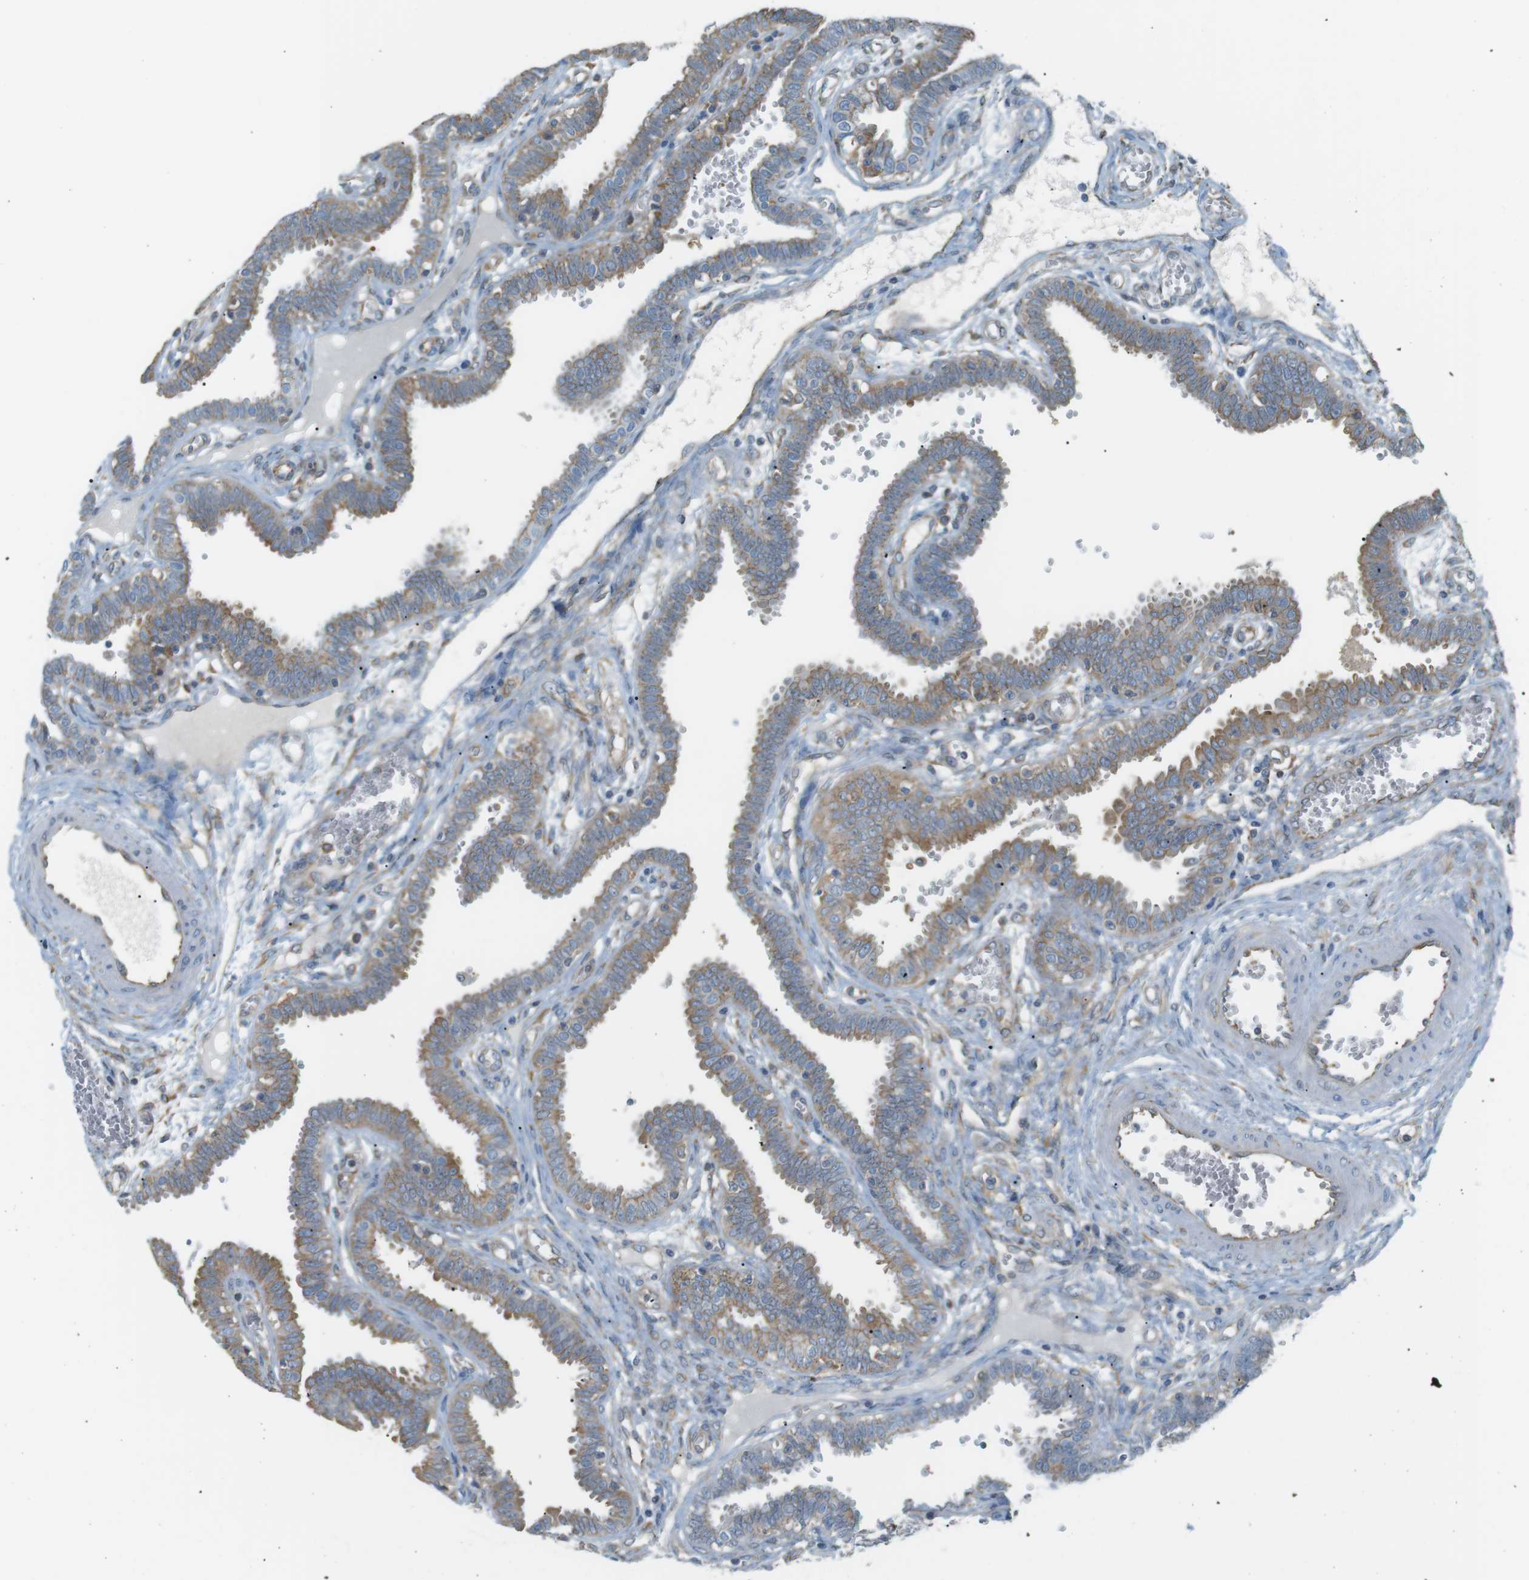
{"staining": {"intensity": "moderate", "quantity": "25%-75%", "location": "cytoplasmic/membranous"}, "tissue": "fallopian tube", "cell_type": "Glandular cells", "image_type": "normal", "snomed": [{"axis": "morphology", "description": "Normal tissue, NOS"}, {"axis": "topography", "description": "Fallopian tube"}], "caption": "Immunohistochemistry (IHC) of benign human fallopian tube shows medium levels of moderate cytoplasmic/membranous positivity in about 25%-75% of glandular cells.", "gene": "PEPD", "patient": {"sex": "female", "age": 32}}